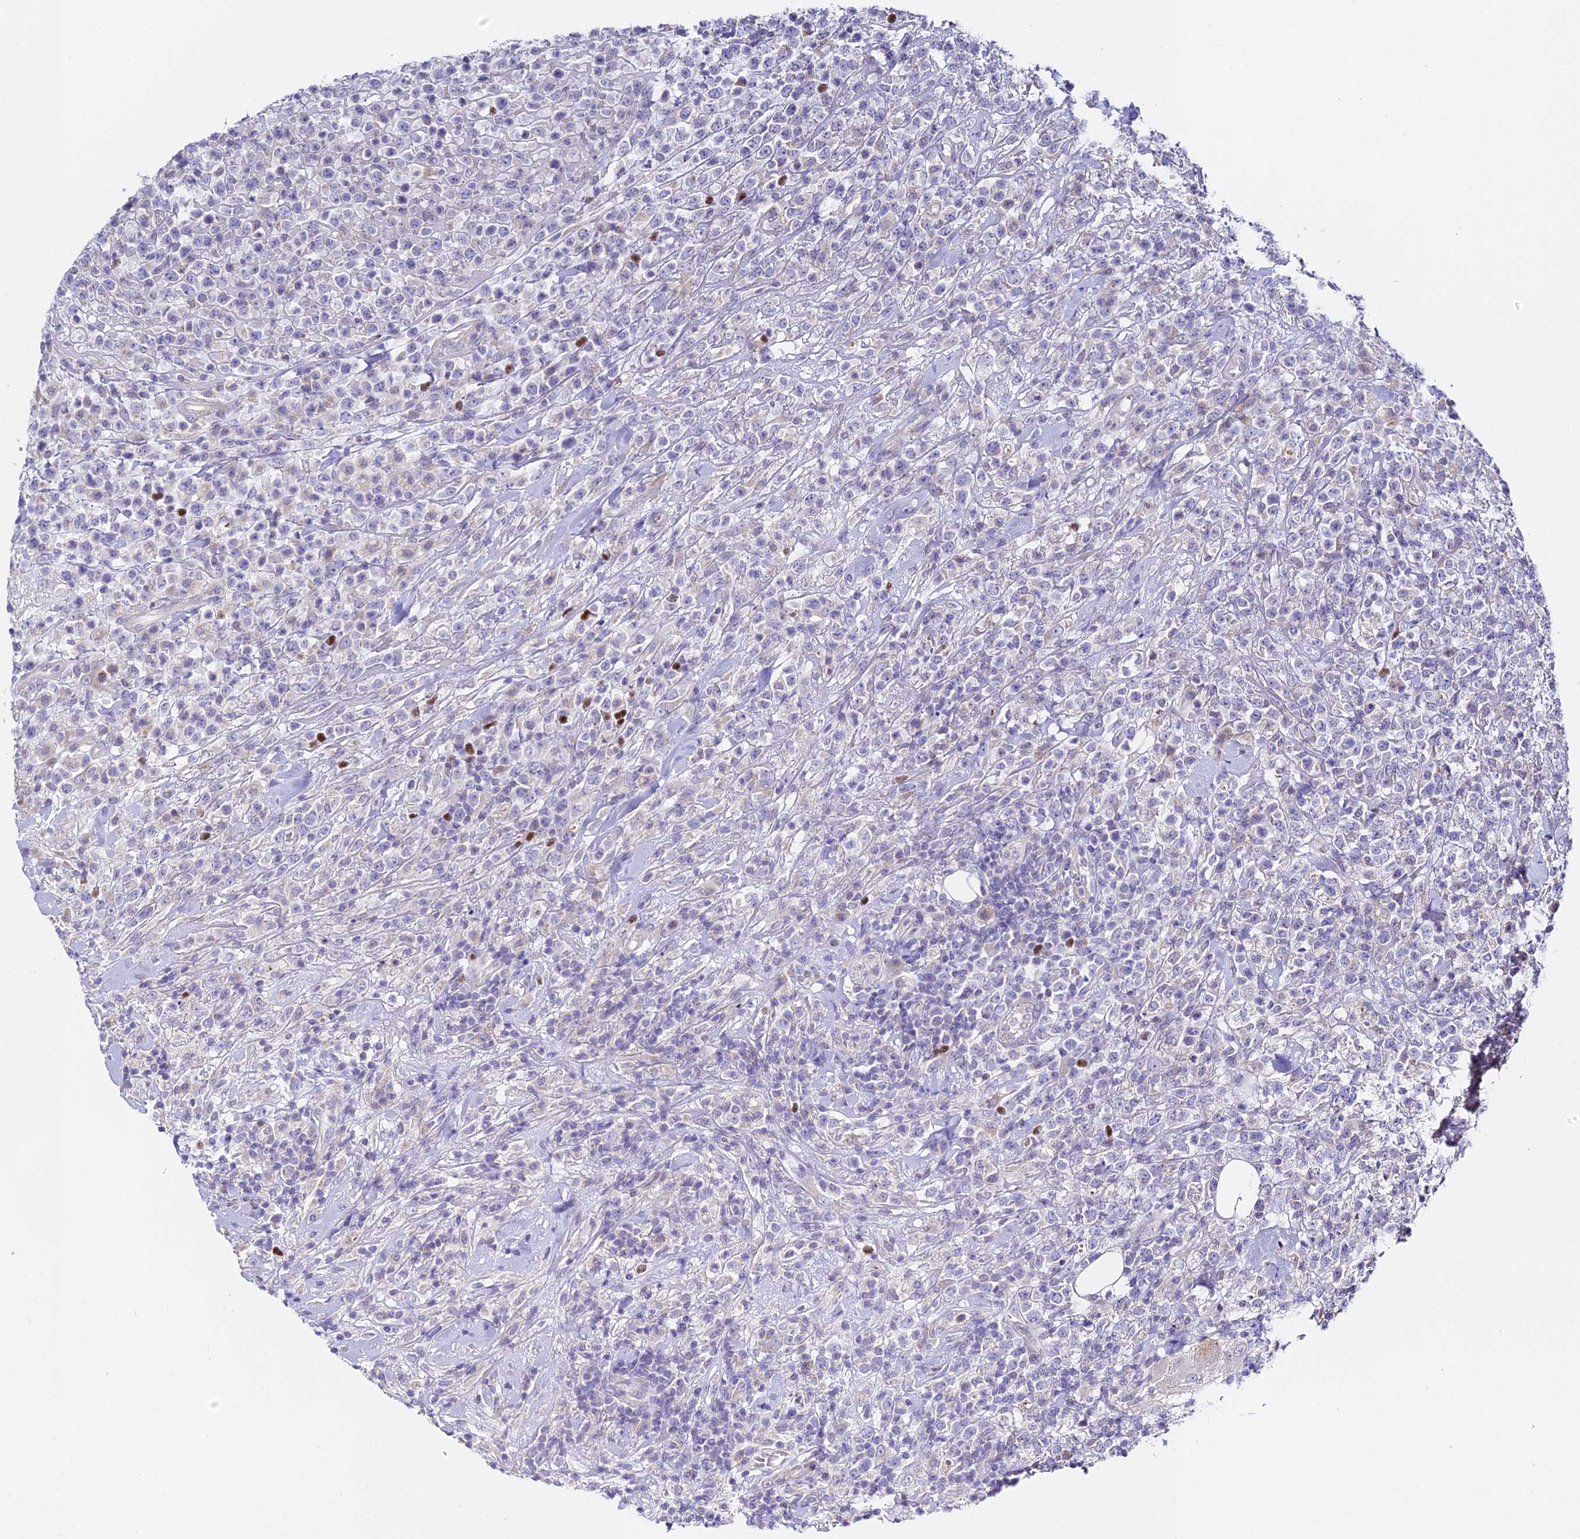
{"staining": {"intensity": "negative", "quantity": "none", "location": "none"}, "tissue": "lymphoma", "cell_type": "Tumor cells", "image_type": "cancer", "snomed": [{"axis": "morphology", "description": "Malignant lymphoma, non-Hodgkin's type, High grade"}, {"axis": "topography", "description": "Colon"}], "caption": "DAB (3,3'-diaminobenzidine) immunohistochemical staining of lymphoma demonstrates no significant staining in tumor cells. (DAB (3,3'-diaminobenzidine) immunohistochemistry (IHC), high magnification).", "gene": "SERP1", "patient": {"sex": "female", "age": 53}}